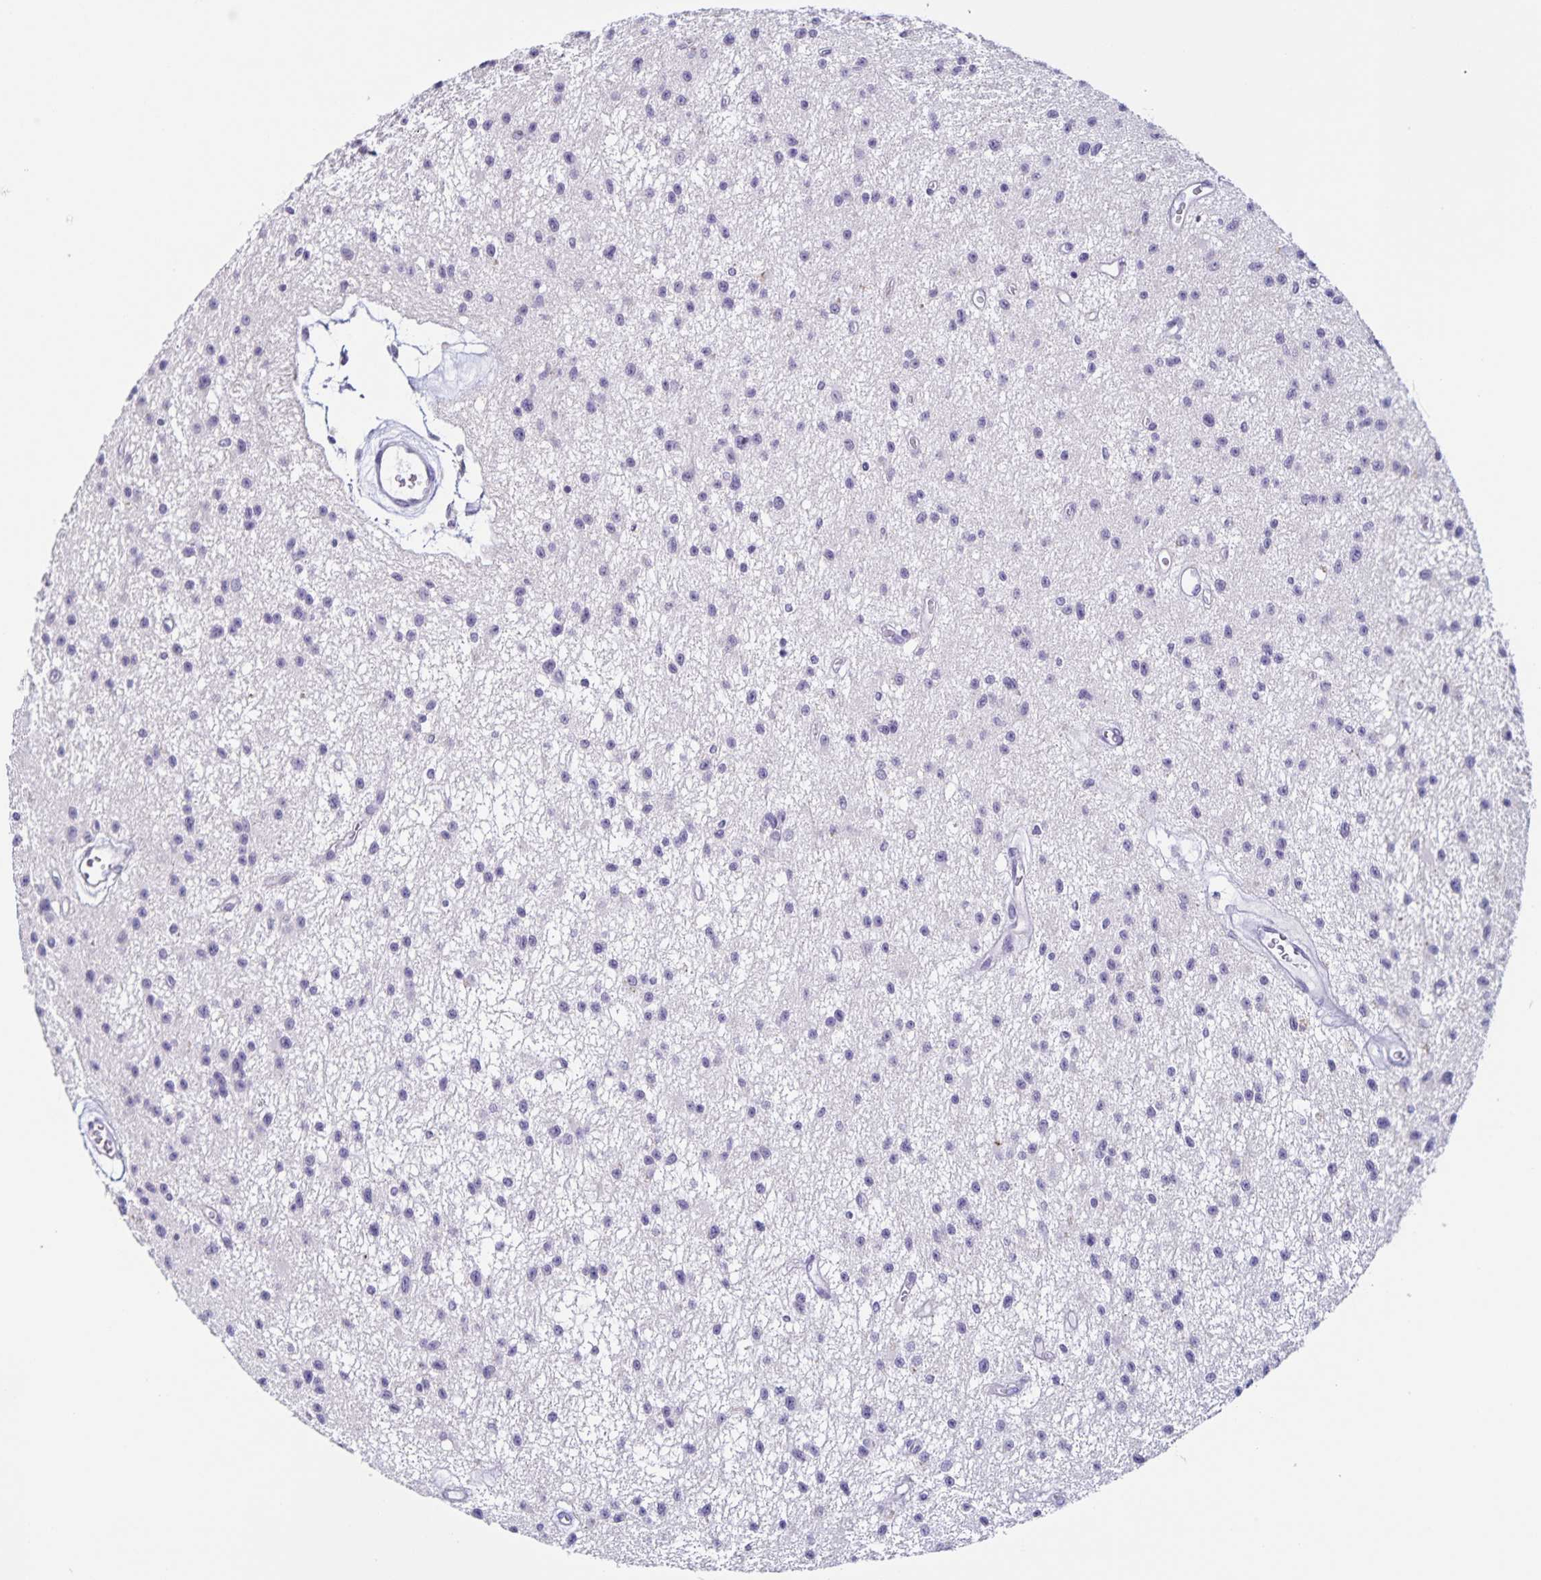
{"staining": {"intensity": "negative", "quantity": "none", "location": "none"}, "tissue": "glioma", "cell_type": "Tumor cells", "image_type": "cancer", "snomed": [{"axis": "morphology", "description": "Glioma, malignant, Low grade"}, {"axis": "topography", "description": "Brain"}], "caption": "Histopathology image shows no protein positivity in tumor cells of malignant low-grade glioma tissue. The staining was performed using DAB (3,3'-diaminobenzidine) to visualize the protein expression in brown, while the nuclei were stained in blue with hematoxylin (Magnification: 20x).", "gene": "SLC12A3", "patient": {"sex": "male", "age": 43}}